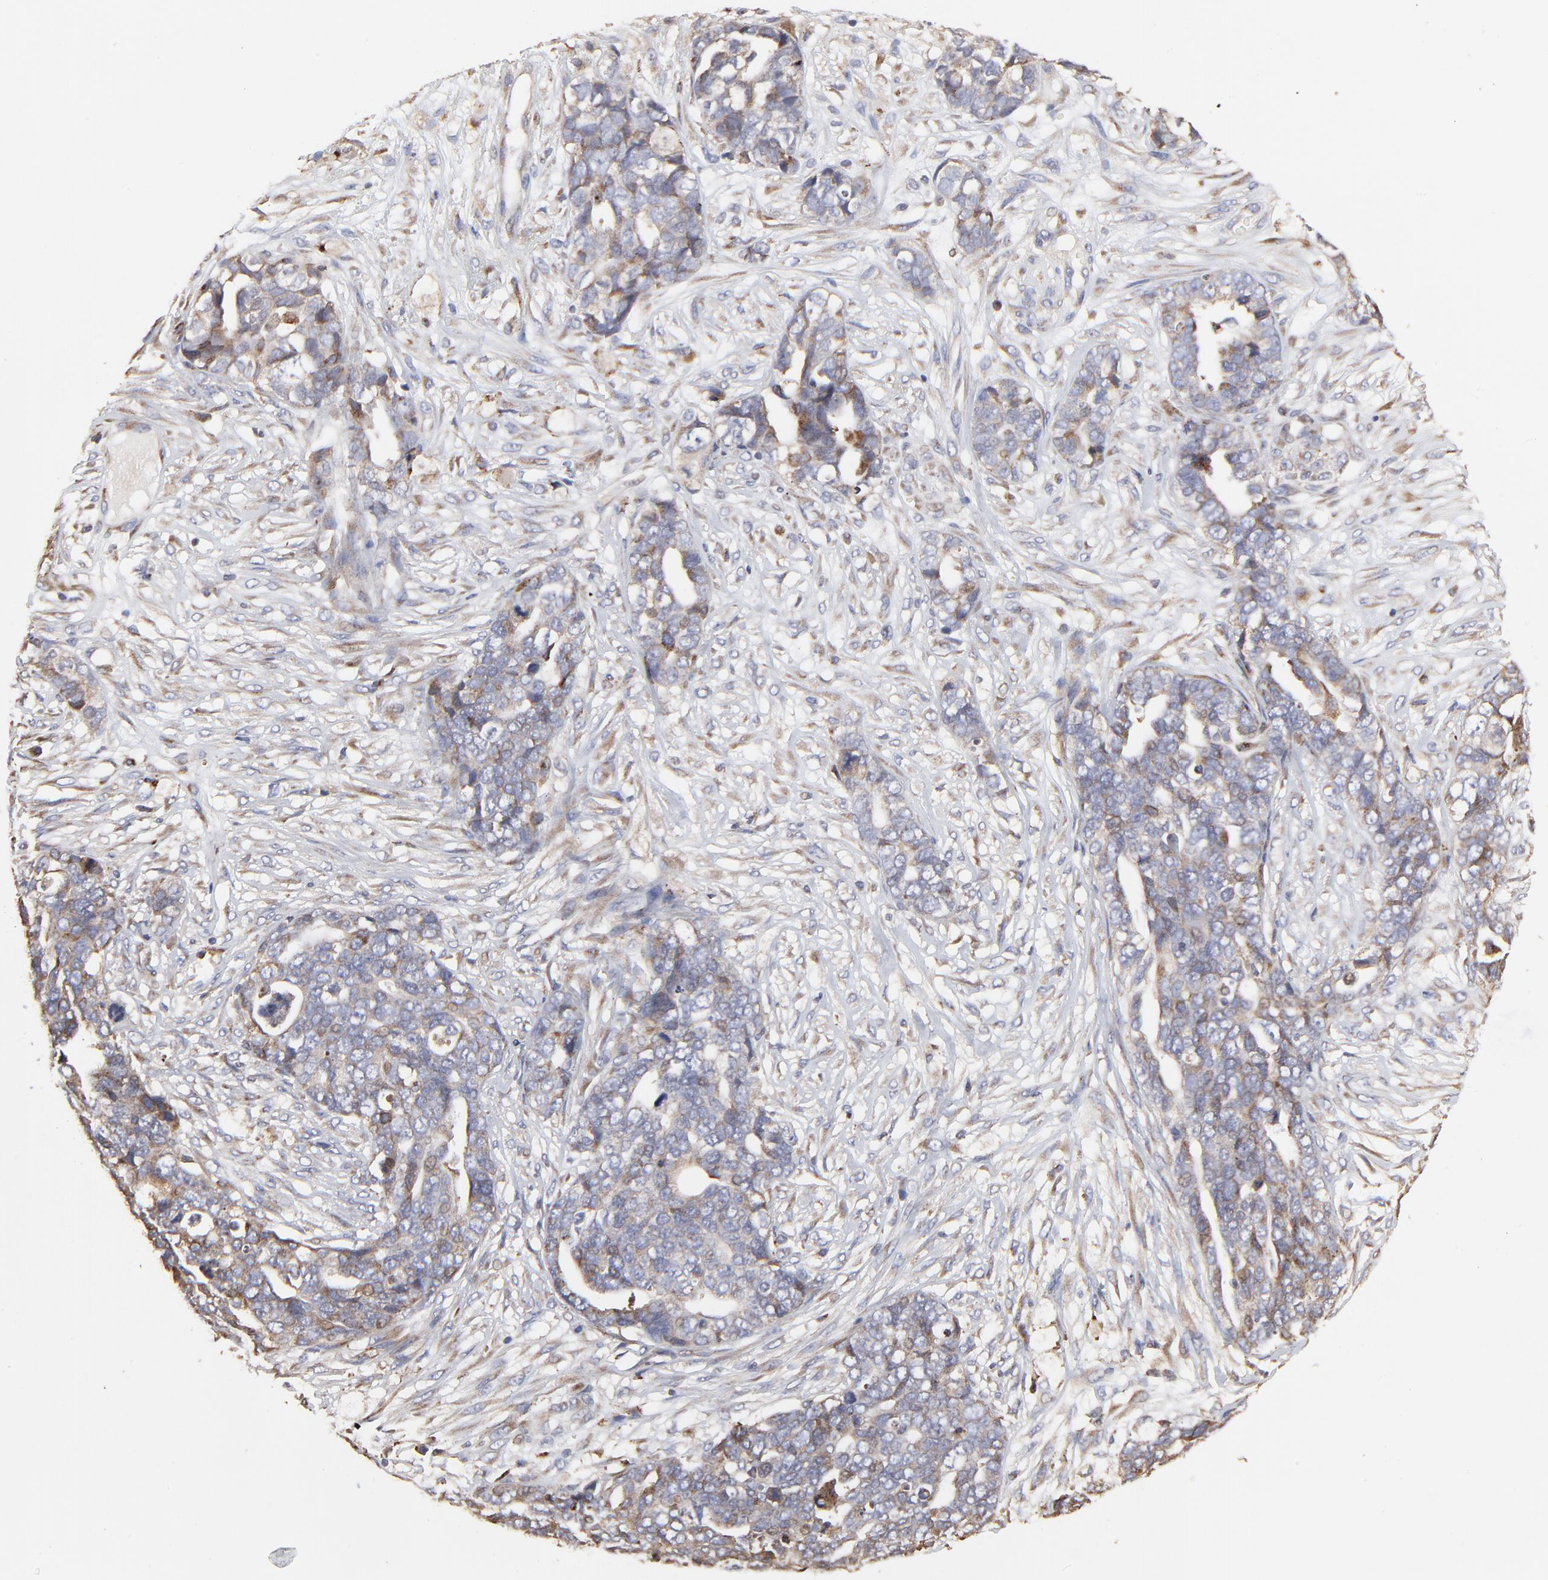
{"staining": {"intensity": "weak", "quantity": "25%-75%", "location": "cytoplasmic/membranous"}, "tissue": "ovarian cancer", "cell_type": "Tumor cells", "image_type": "cancer", "snomed": [{"axis": "morphology", "description": "Normal tissue, NOS"}, {"axis": "morphology", "description": "Cystadenocarcinoma, serous, NOS"}, {"axis": "topography", "description": "Fallopian tube"}, {"axis": "topography", "description": "Ovary"}], "caption": "Tumor cells show weak cytoplasmic/membranous staining in approximately 25%-75% of cells in ovarian serous cystadenocarcinoma.", "gene": "ELP2", "patient": {"sex": "female", "age": 56}}